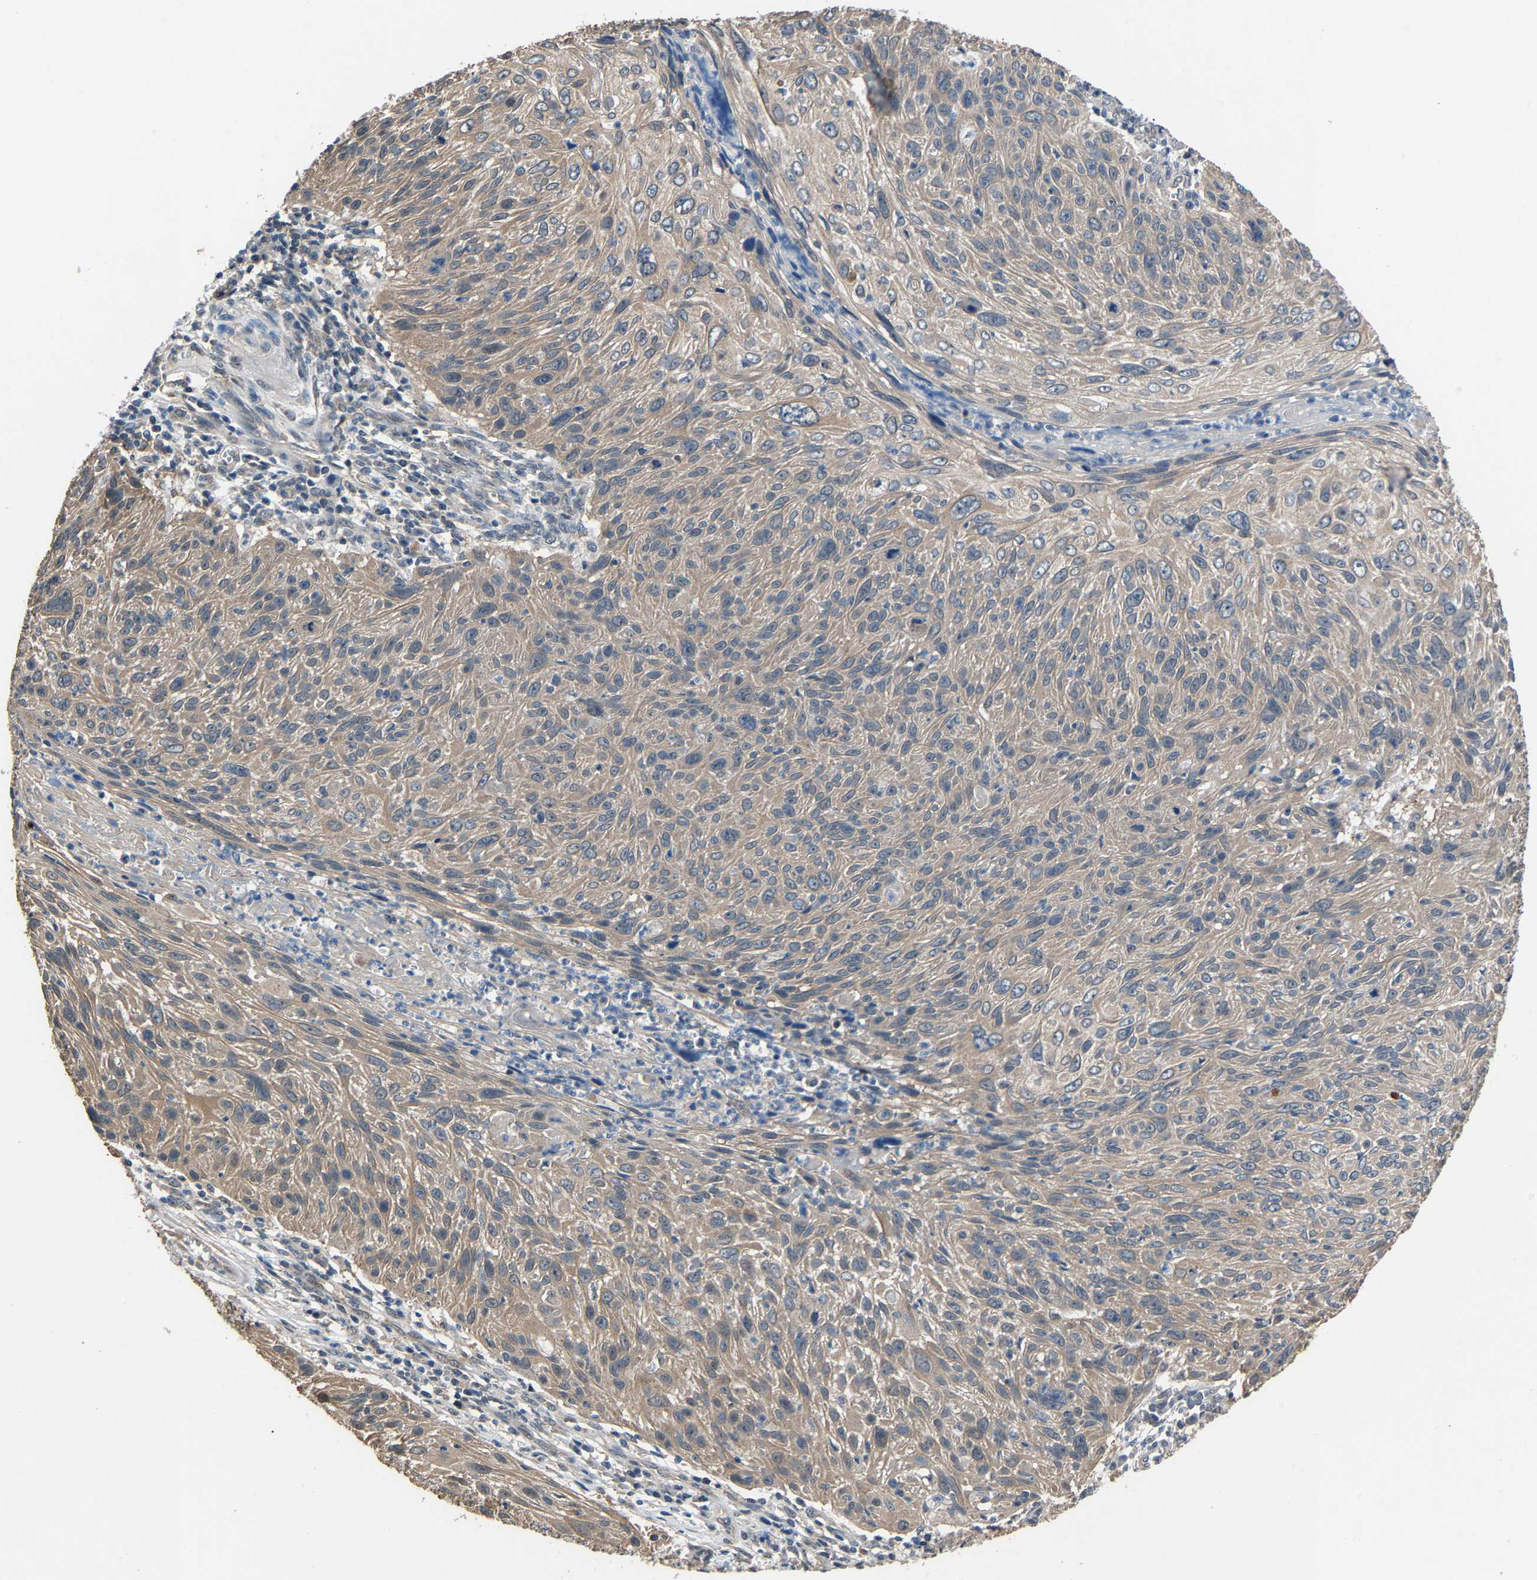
{"staining": {"intensity": "weak", "quantity": ">75%", "location": "cytoplasmic/membranous"}, "tissue": "cervical cancer", "cell_type": "Tumor cells", "image_type": "cancer", "snomed": [{"axis": "morphology", "description": "Squamous cell carcinoma, NOS"}, {"axis": "topography", "description": "Cervix"}], "caption": "The histopathology image shows a brown stain indicating the presence of a protein in the cytoplasmic/membranous of tumor cells in cervical cancer (squamous cell carcinoma).", "gene": "ABCC9", "patient": {"sex": "female", "age": 51}}